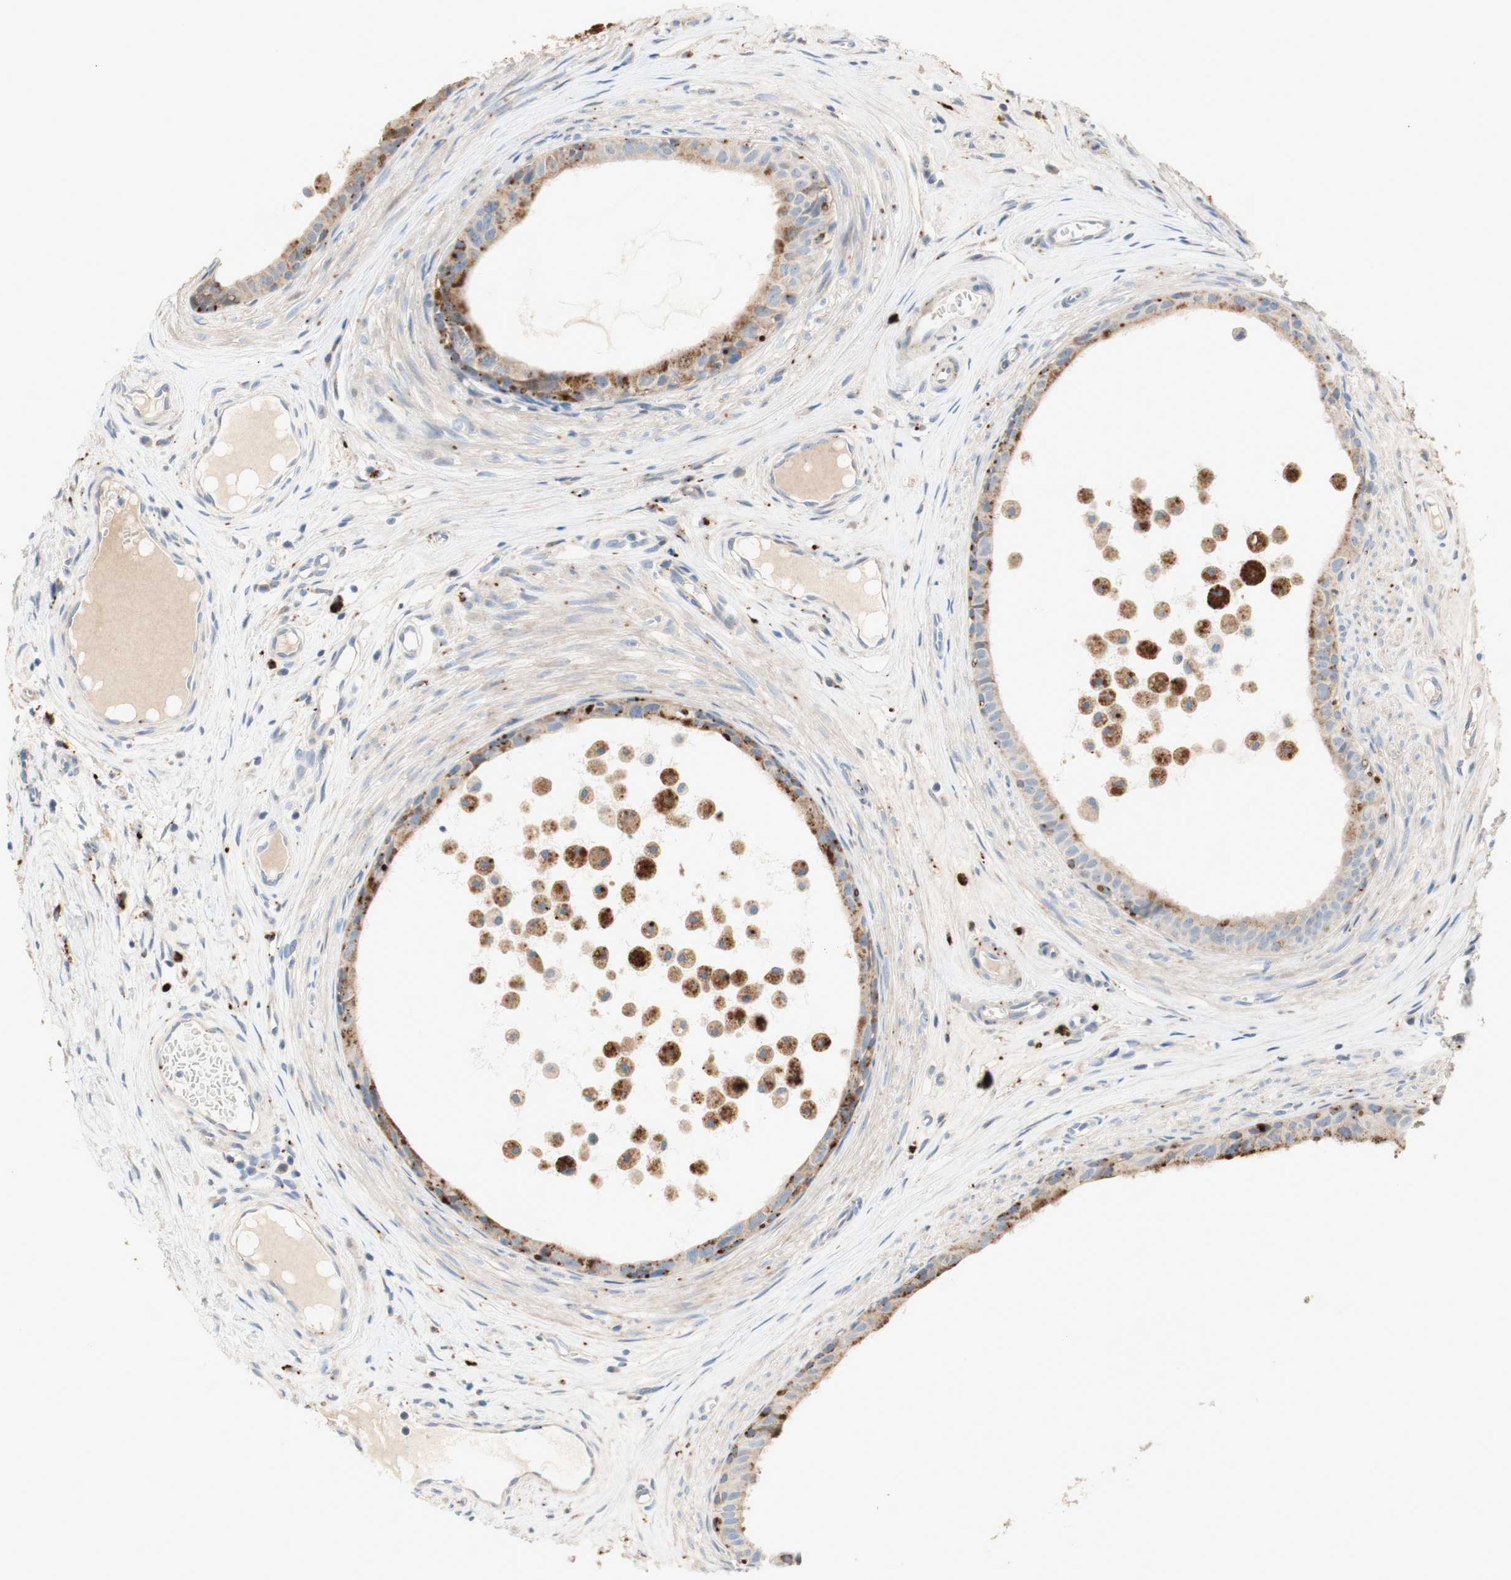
{"staining": {"intensity": "strong", "quantity": ">75%", "location": "cytoplasmic/membranous"}, "tissue": "epididymis", "cell_type": "Glandular cells", "image_type": "normal", "snomed": [{"axis": "morphology", "description": "Normal tissue, NOS"}, {"axis": "morphology", "description": "Inflammation, NOS"}, {"axis": "topography", "description": "Epididymis"}], "caption": "Normal epididymis reveals strong cytoplasmic/membranous expression in approximately >75% of glandular cells, visualized by immunohistochemistry.", "gene": "PTPN21", "patient": {"sex": "male", "age": 85}}